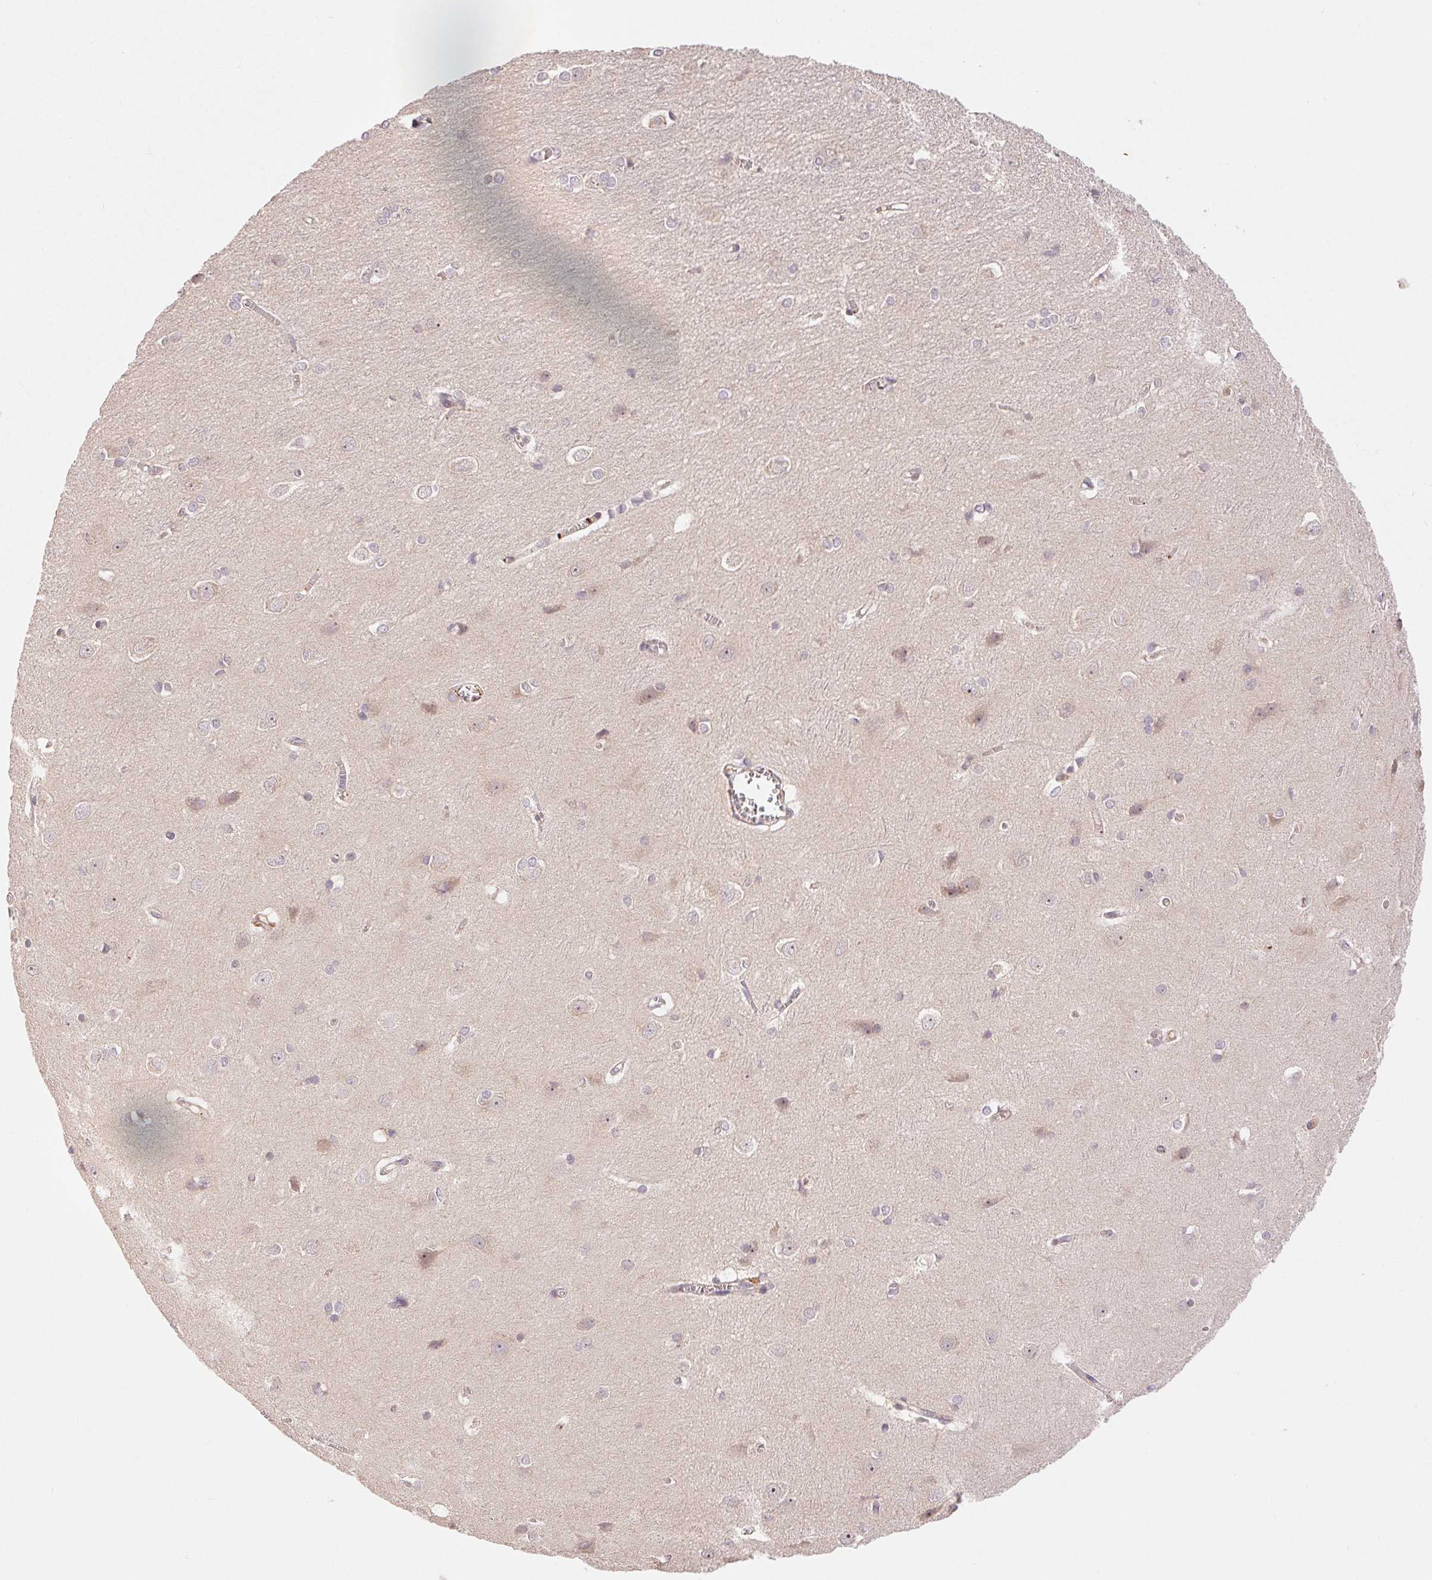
{"staining": {"intensity": "weak", "quantity": "25%-75%", "location": "cytoplasmic/membranous"}, "tissue": "cerebral cortex", "cell_type": "Endothelial cells", "image_type": "normal", "snomed": [{"axis": "morphology", "description": "Normal tissue, NOS"}, {"axis": "topography", "description": "Cerebral cortex"}], "caption": "Weak cytoplasmic/membranous protein expression is identified in approximately 25%-75% of endothelial cells in cerebral cortex.", "gene": "MAPKAPK2", "patient": {"sex": "male", "age": 37}}